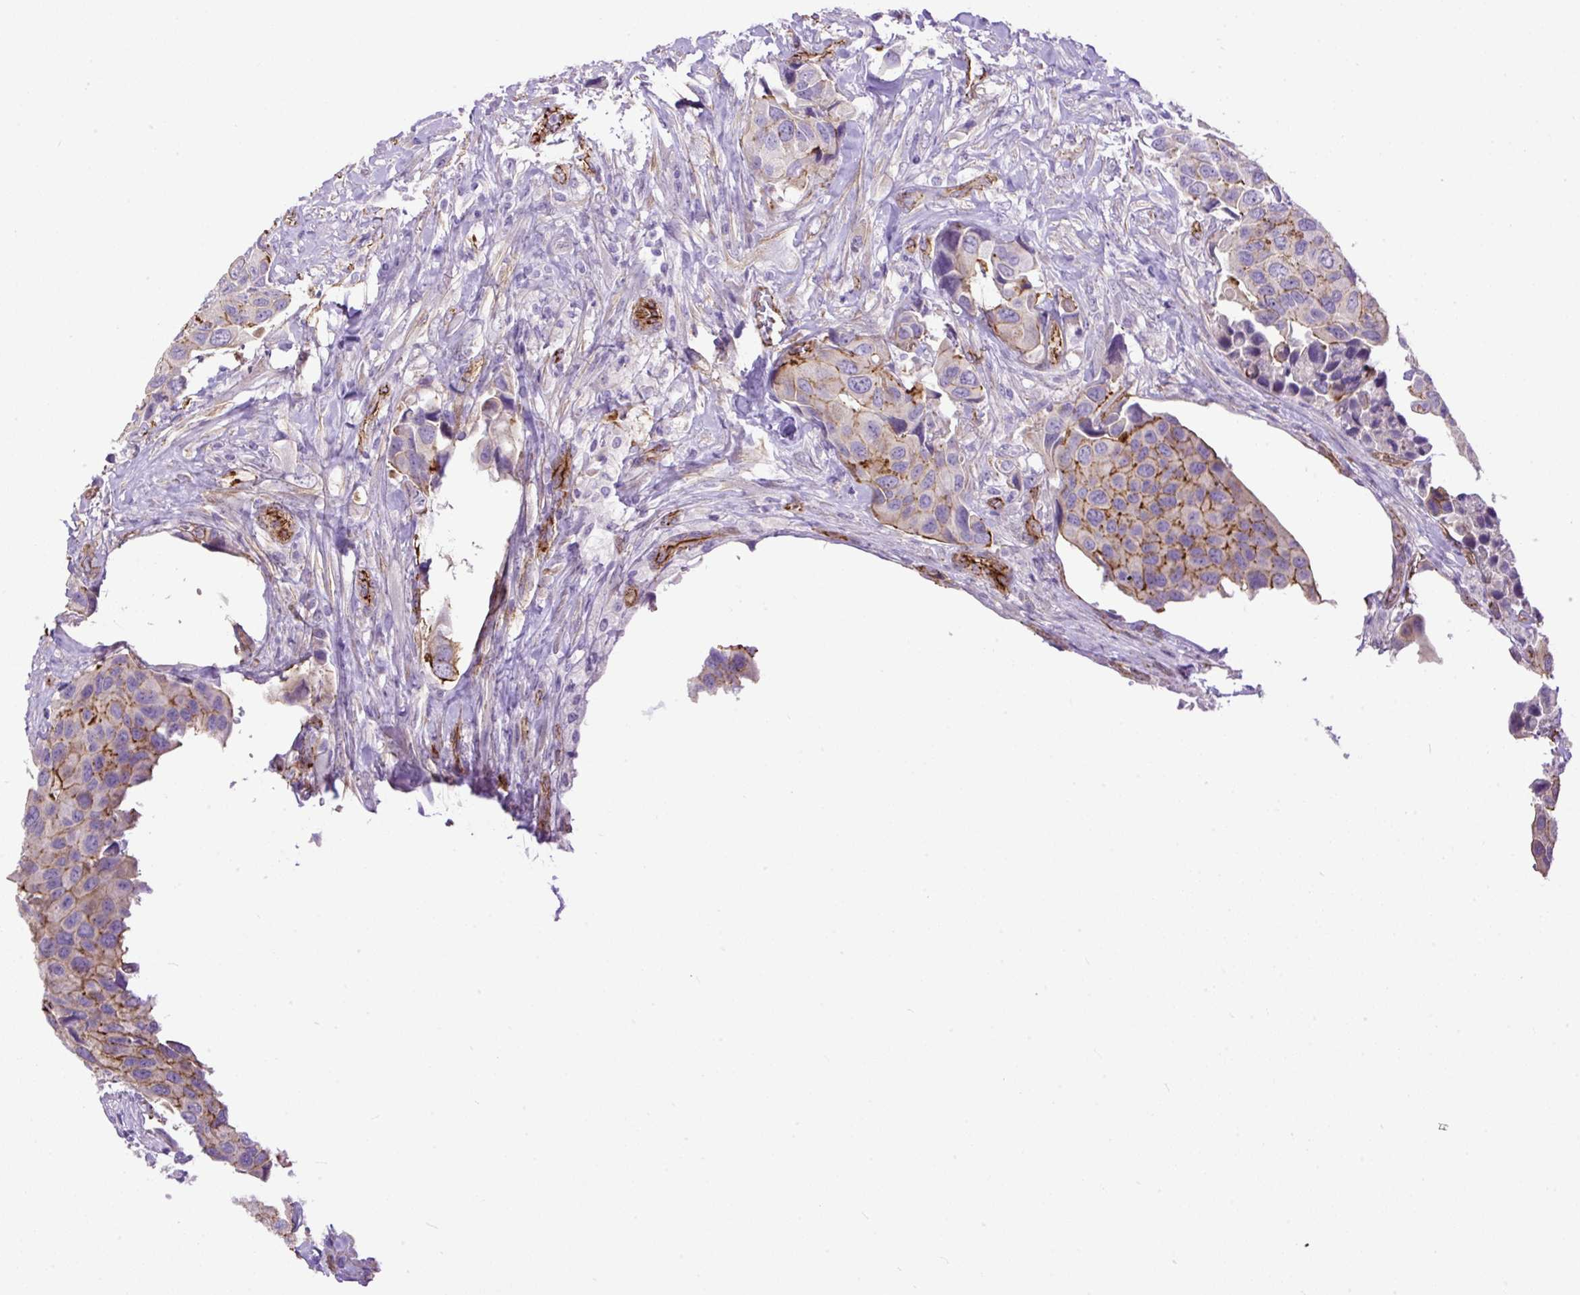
{"staining": {"intensity": "moderate", "quantity": "<25%", "location": "cytoplasmic/membranous"}, "tissue": "urothelial cancer", "cell_type": "Tumor cells", "image_type": "cancer", "snomed": [{"axis": "morphology", "description": "Urothelial carcinoma, High grade"}, {"axis": "topography", "description": "Urinary bladder"}], "caption": "Immunohistochemistry (IHC) (DAB) staining of high-grade urothelial carcinoma demonstrates moderate cytoplasmic/membranous protein positivity in approximately <25% of tumor cells. The protein of interest is stained brown, and the nuclei are stained in blue (DAB (3,3'-diaminobenzidine) IHC with brightfield microscopy, high magnification).", "gene": "MAGEB16", "patient": {"sex": "male", "age": 74}}